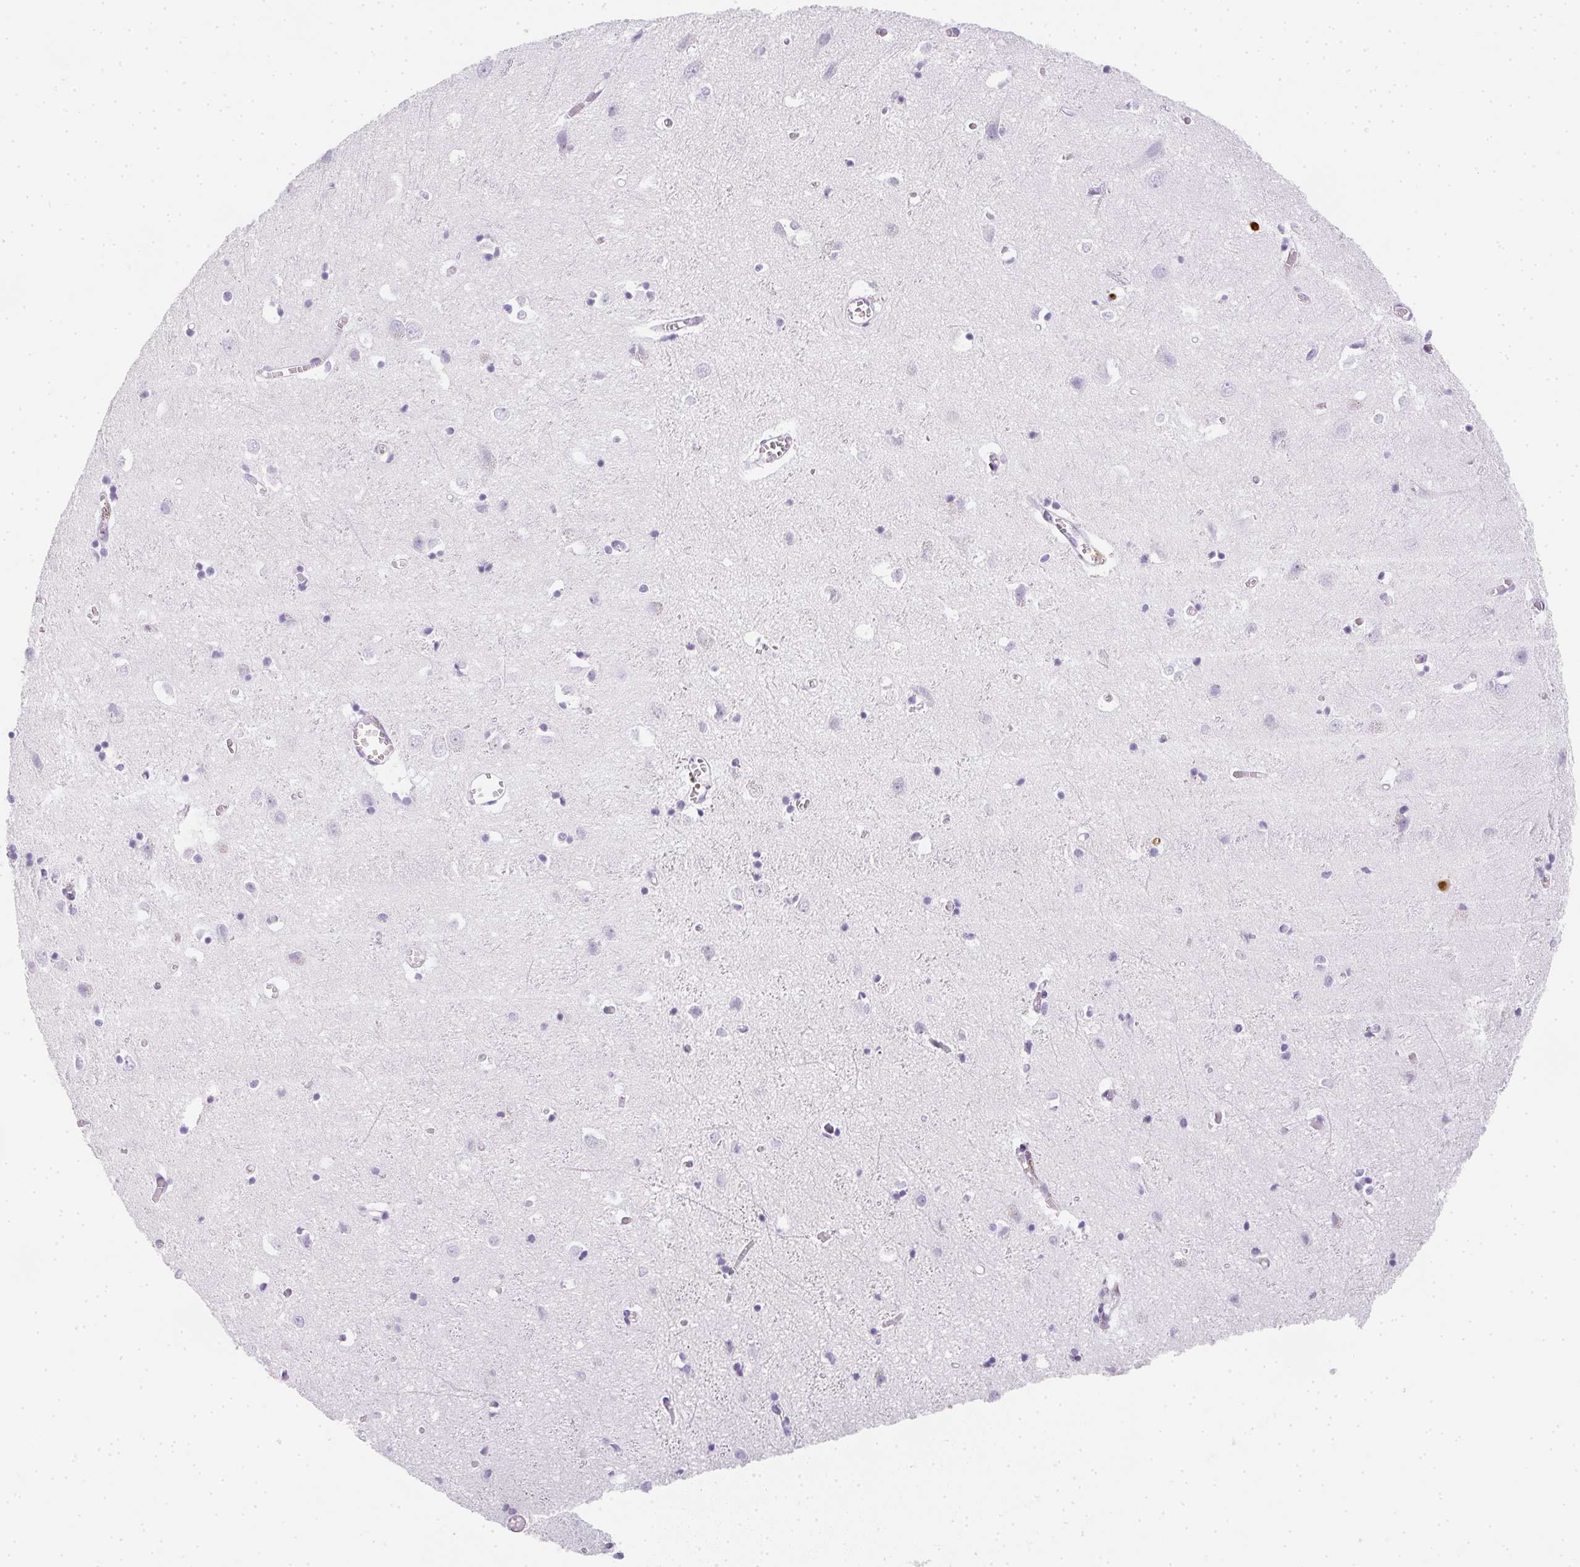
{"staining": {"intensity": "negative", "quantity": "none", "location": "none"}, "tissue": "cerebral cortex", "cell_type": "Endothelial cells", "image_type": "normal", "snomed": [{"axis": "morphology", "description": "Normal tissue, NOS"}, {"axis": "topography", "description": "Cerebral cortex"}], "caption": "The histopathology image reveals no staining of endothelial cells in normal cerebral cortex. (Stains: DAB (3,3'-diaminobenzidine) immunohistochemistry (IHC) with hematoxylin counter stain, Microscopy: brightfield microscopy at high magnification).", "gene": "HK3", "patient": {"sex": "male", "age": 70}}